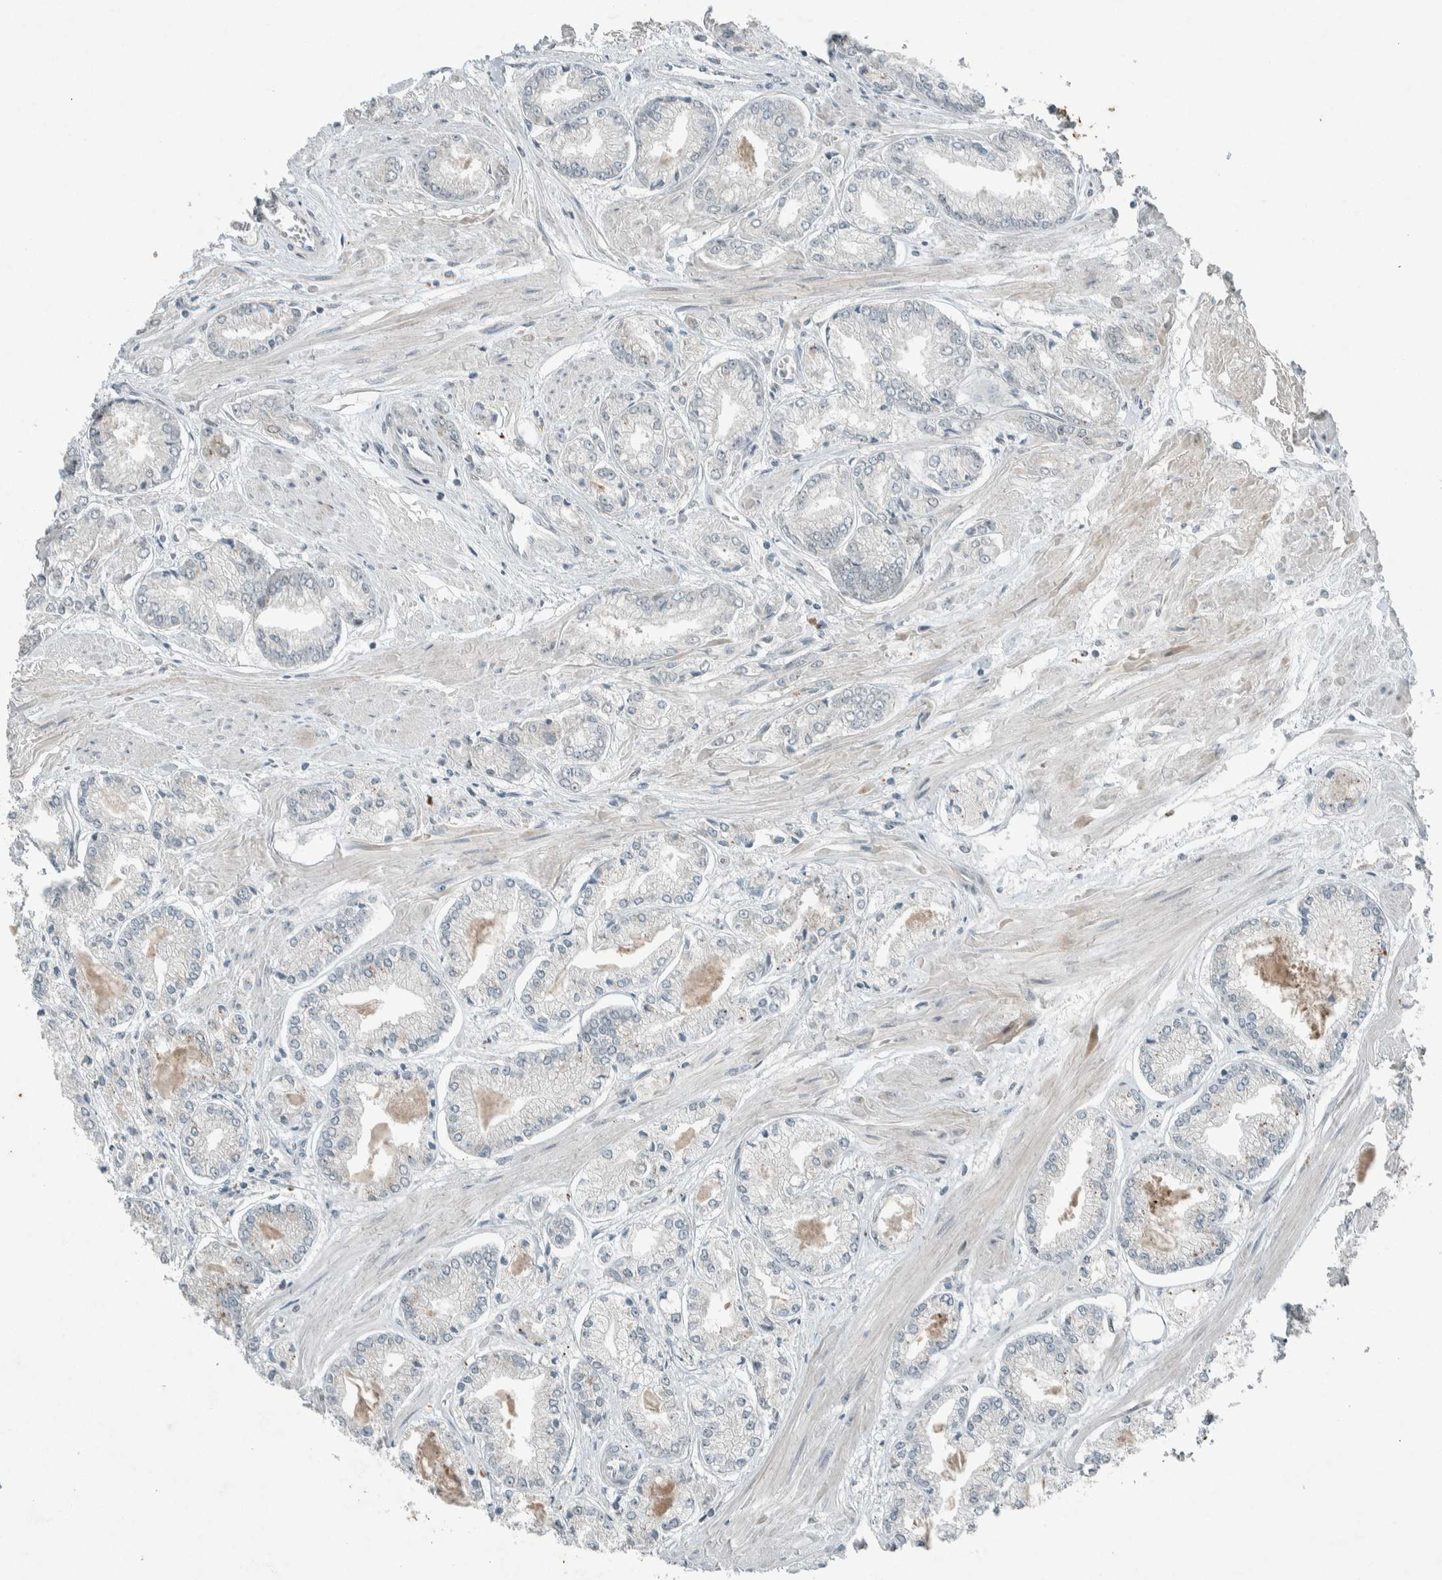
{"staining": {"intensity": "weak", "quantity": "<25%", "location": "cytoplasmic/membranous"}, "tissue": "prostate cancer", "cell_type": "Tumor cells", "image_type": "cancer", "snomed": [{"axis": "morphology", "description": "Adenocarcinoma, Low grade"}, {"axis": "topography", "description": "Prostate"}], "caption": "Immunohistochemistry of prostate adenocarcinoma (low-grade) displays no staining in tumor cells. The staining is performed using DAB brown chromogen with nuclei counter-stained in using hematoxylin.", "gene": "CERCAM", "patient": {"sex": "male", "age": 52}}